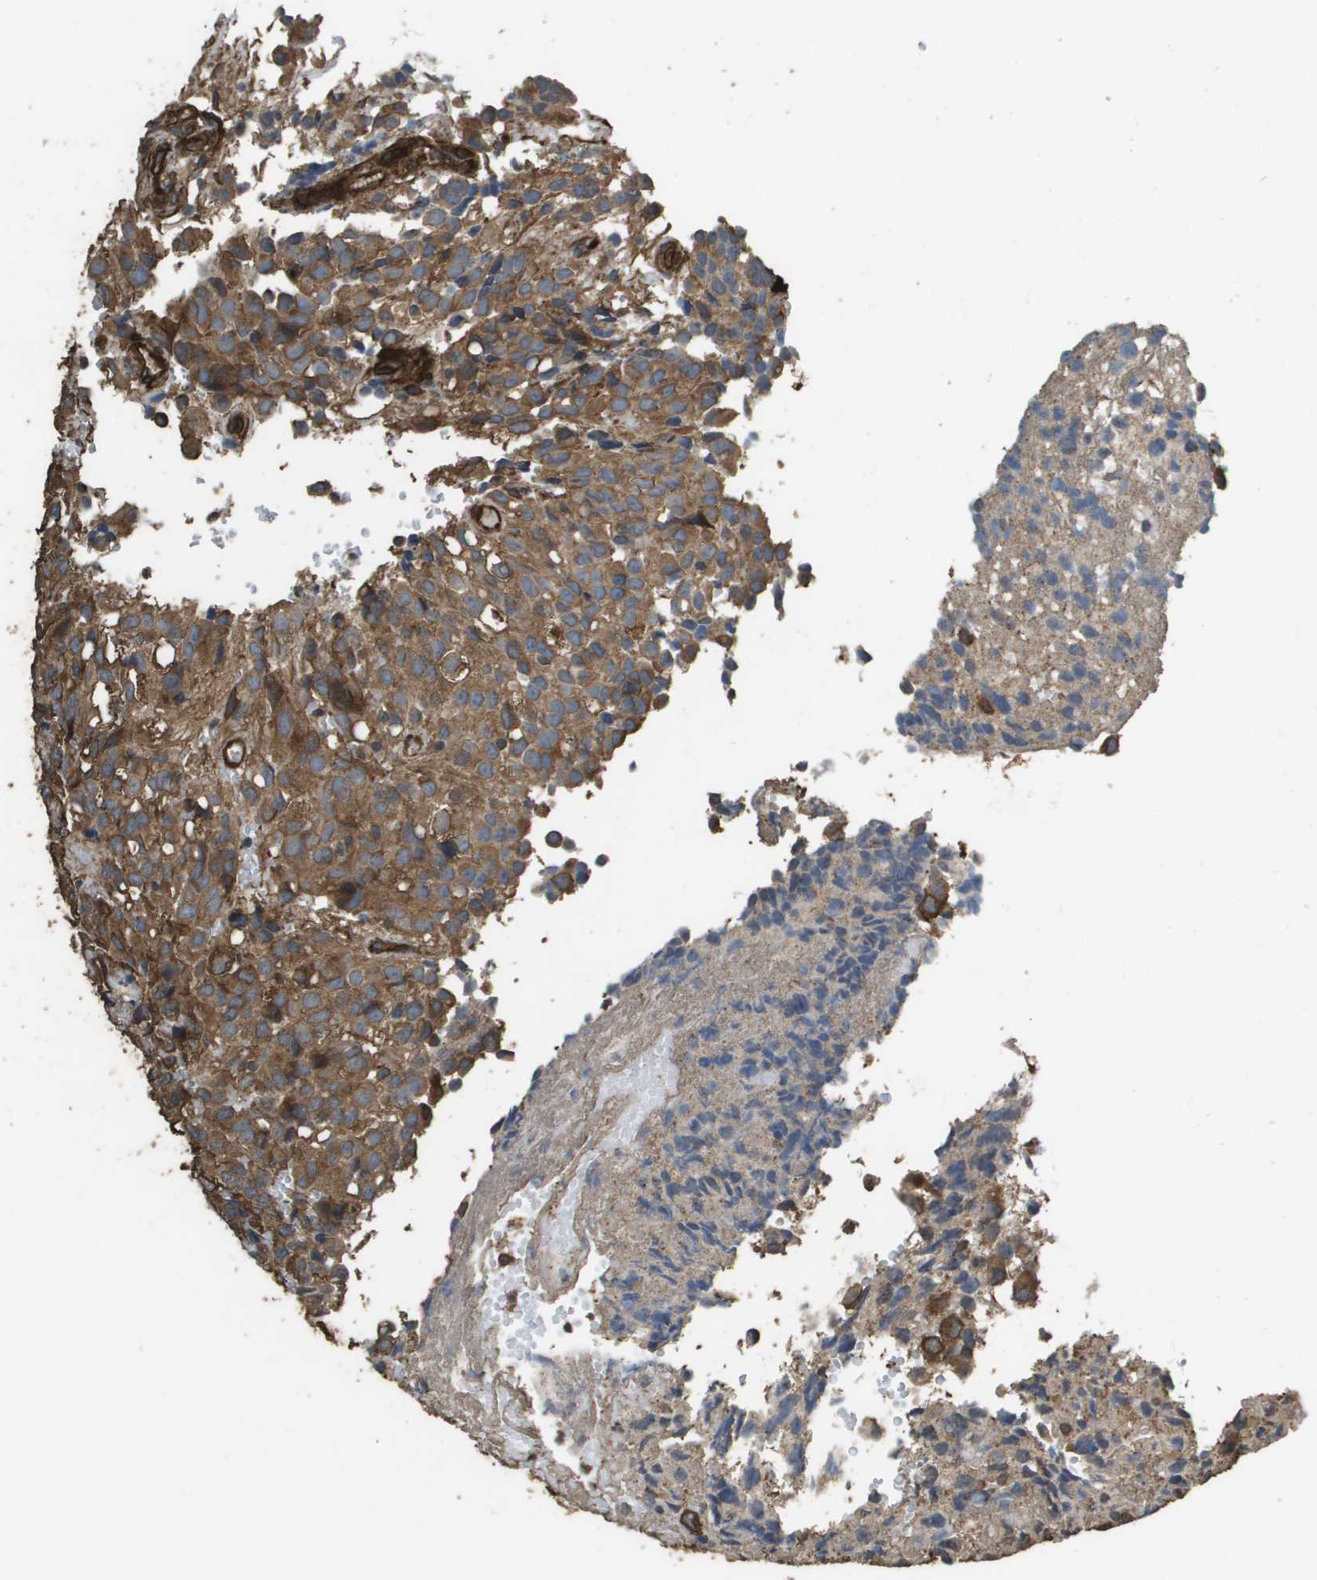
{"staining": {"intensity": "moderate", "quantity": ">75%", "location": "cytoplasmic/membranous"}, "tissue": "glioma", "cell_type": "Tumor cells", "image_type": "cancer", "snomed": [{"axis": "morphology", "description": "Glioma, malignant, High grade"}, {"axis": "topography", "description": "Brain"}], "caption": "Tumor cells reveal medium levels of moderate cytoplasmic/membranous staining in about >75% of cells in human malignant glioma (high-grade). Nuclei are stained in blue.", "gene": "AAMP", "patient": {"sex": "male", "age": 32}}